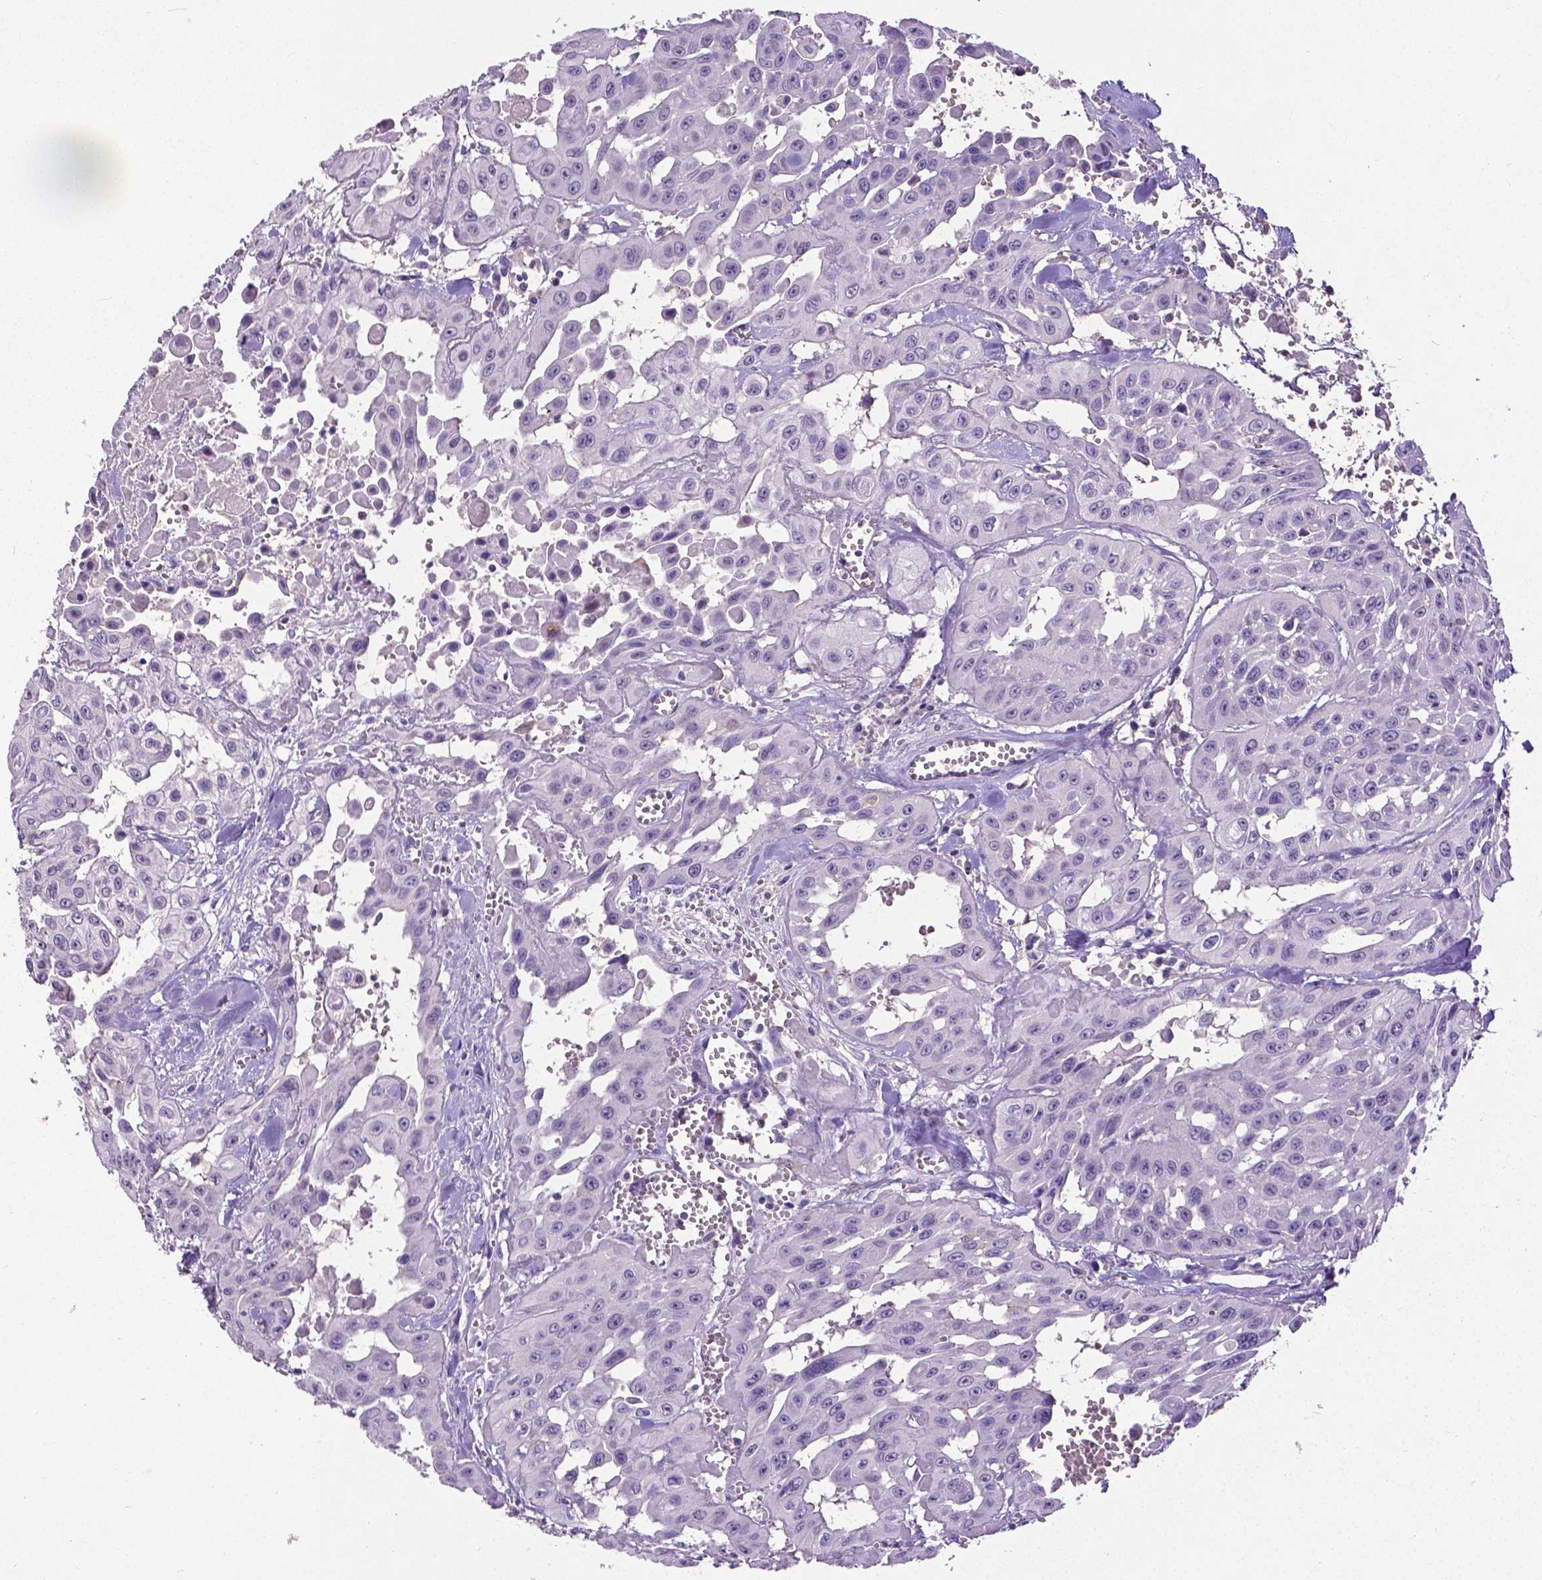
{"staining": {"intensity": "negative", "quantity": "none", "location": "none"}, "tissue": "head and neck cancer", "cell_type": "Tumor cells", "image_type": "cancer", "snomed": [{"axis": "morphology", "description": "Adenocarcinoma, NOS"}, {"axis": "topography", "description": "Head-Neck"}], "caption": "The histopathology image demonstrates no staining of tumor cells in head and neck adenocarcinoma.", "gene": "CD4", "patient": {"sex": "male", "age": 73}}